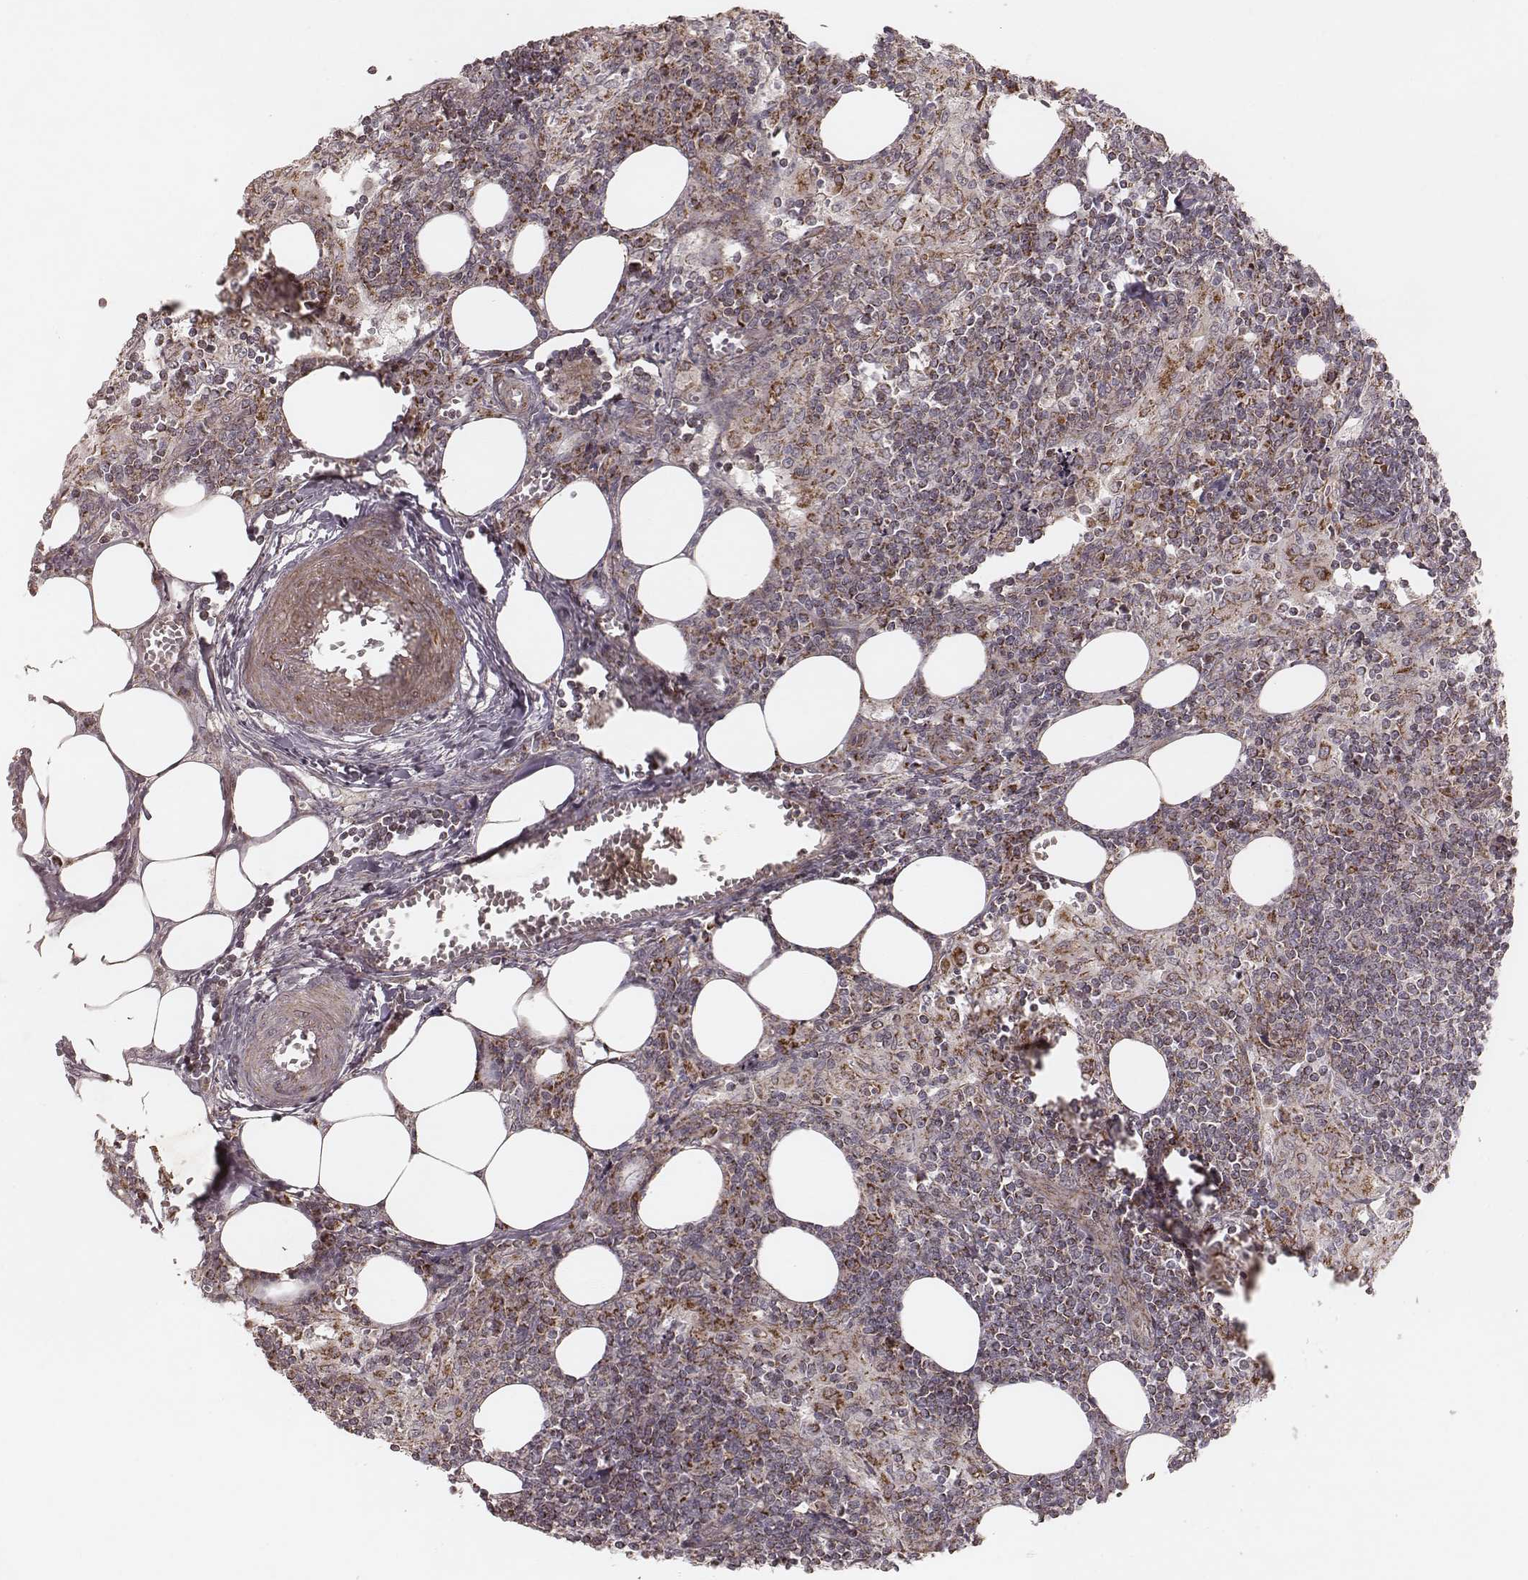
{"staining": {"intensity": "moderate", "quantity": ">75%", "location": "cytoplasmic/membranous"}, "tissue": "lymph node", "cell_type": "Germinal center cells", "image_type": "normal", "snomed": [{"axis": "morphology", "description": "Normal tissue, NOS"}, {"axis": "topography", "description": "Lymph node"}], "caption": "DAB immunohistochemical staining of benign human lymph node reveals moderate cytoplasmic/membranous protein positivity in about >75% of germinal center cells. (IHC, brightfield microscopy, high magnification).", "gene": "NDUFA7", "patient": {"sex": "male", "age": 55}}